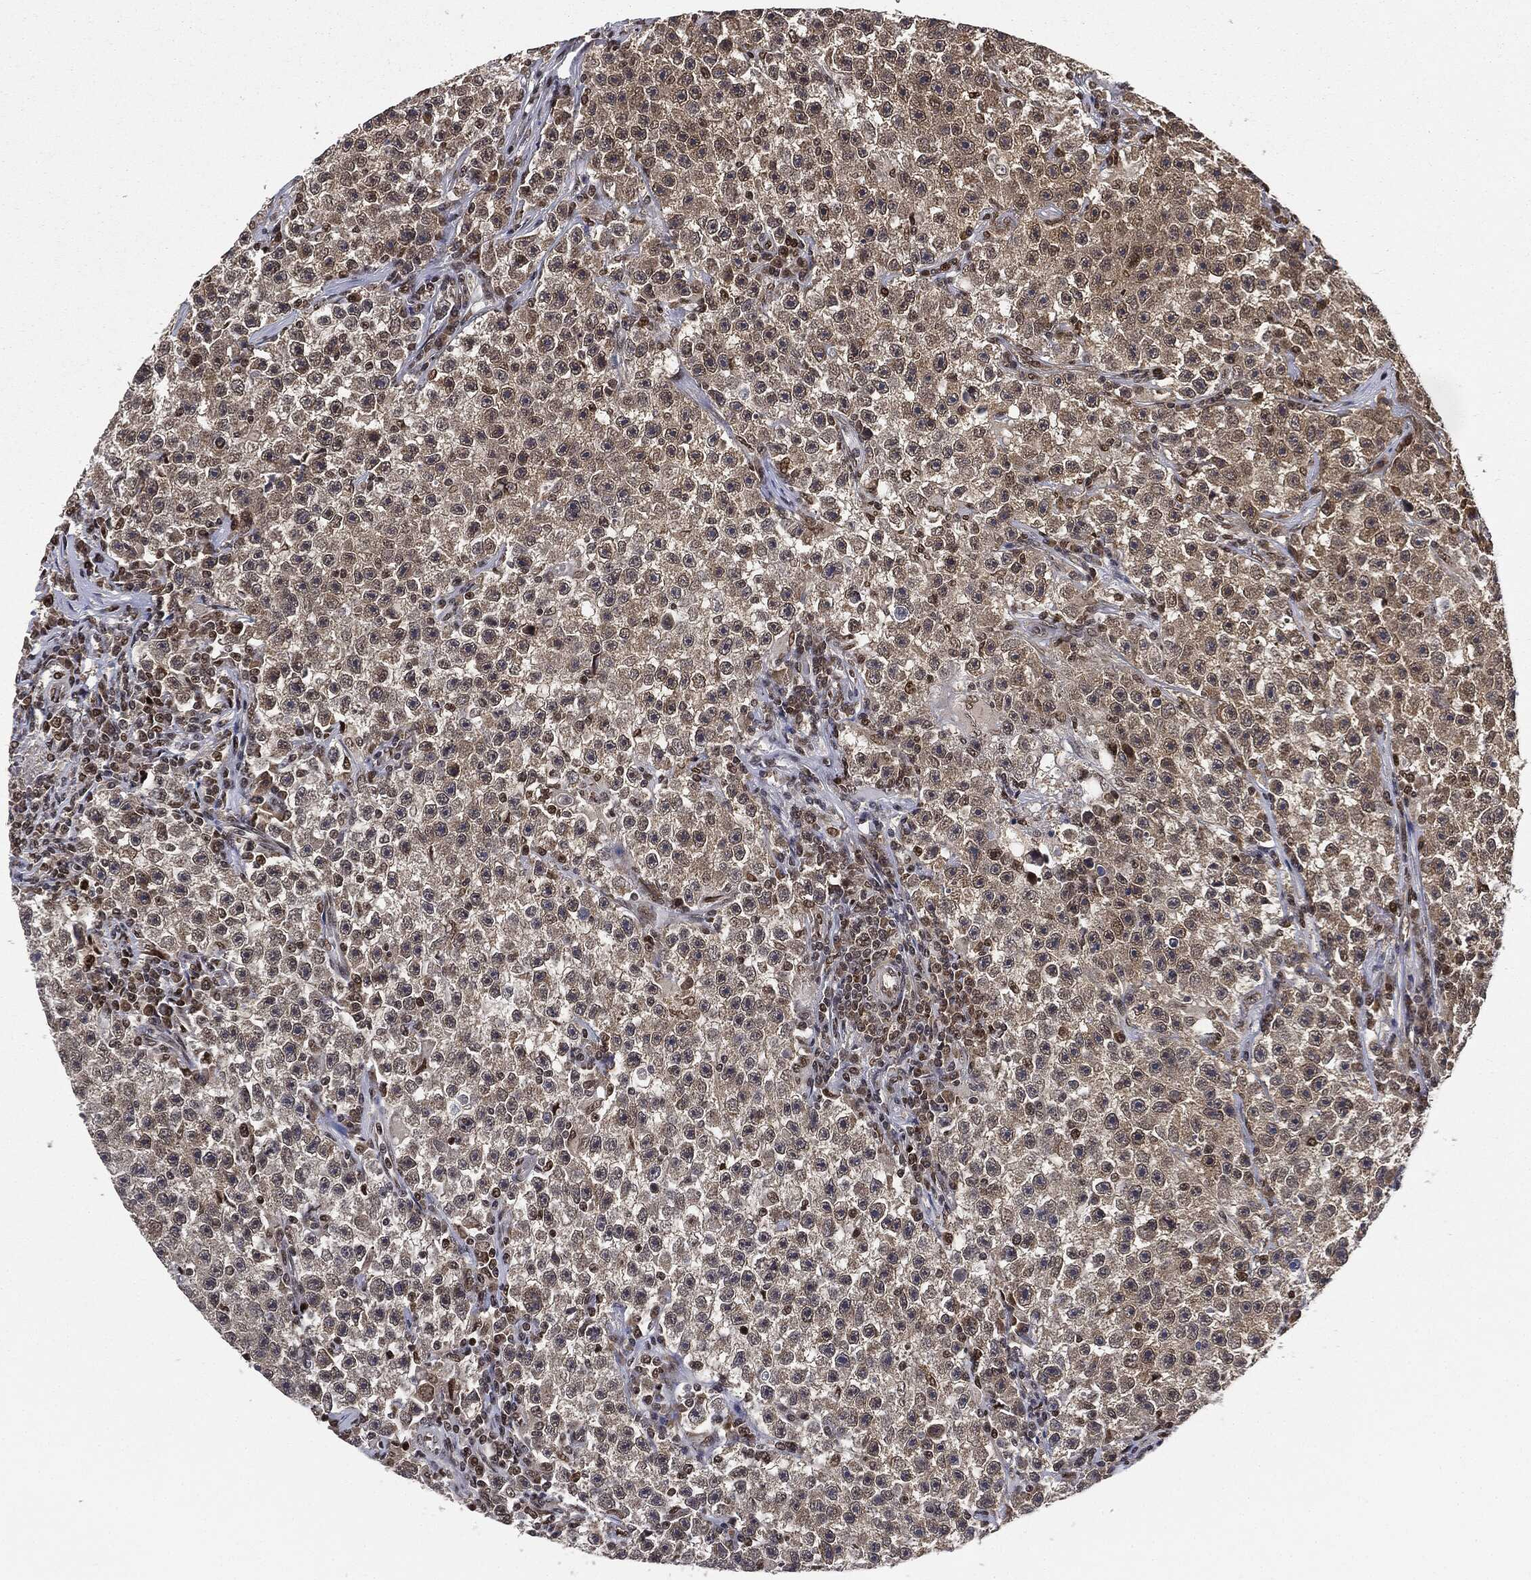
{"staining": {"intensity": "weak", "quantity": ">75%", "location": "cytoplasmic/membranous"}, "tissue": "testis cancer", "cell_type": "Tumor cells", "image_type": "cancer", "snomed": [{"axis": "morphology", "description": "Seminoma, NOS"}, {"axis": "topography", "description": "Testis"}], "caption": "DAB immunohistochemical staining of testis cancer demonstrates weak cytoplasmic/membranous protein staining in approximately >75% of tumor cells.", "gene": "TBC1D22A", "patient": {"sex": "male", "age": 22}}